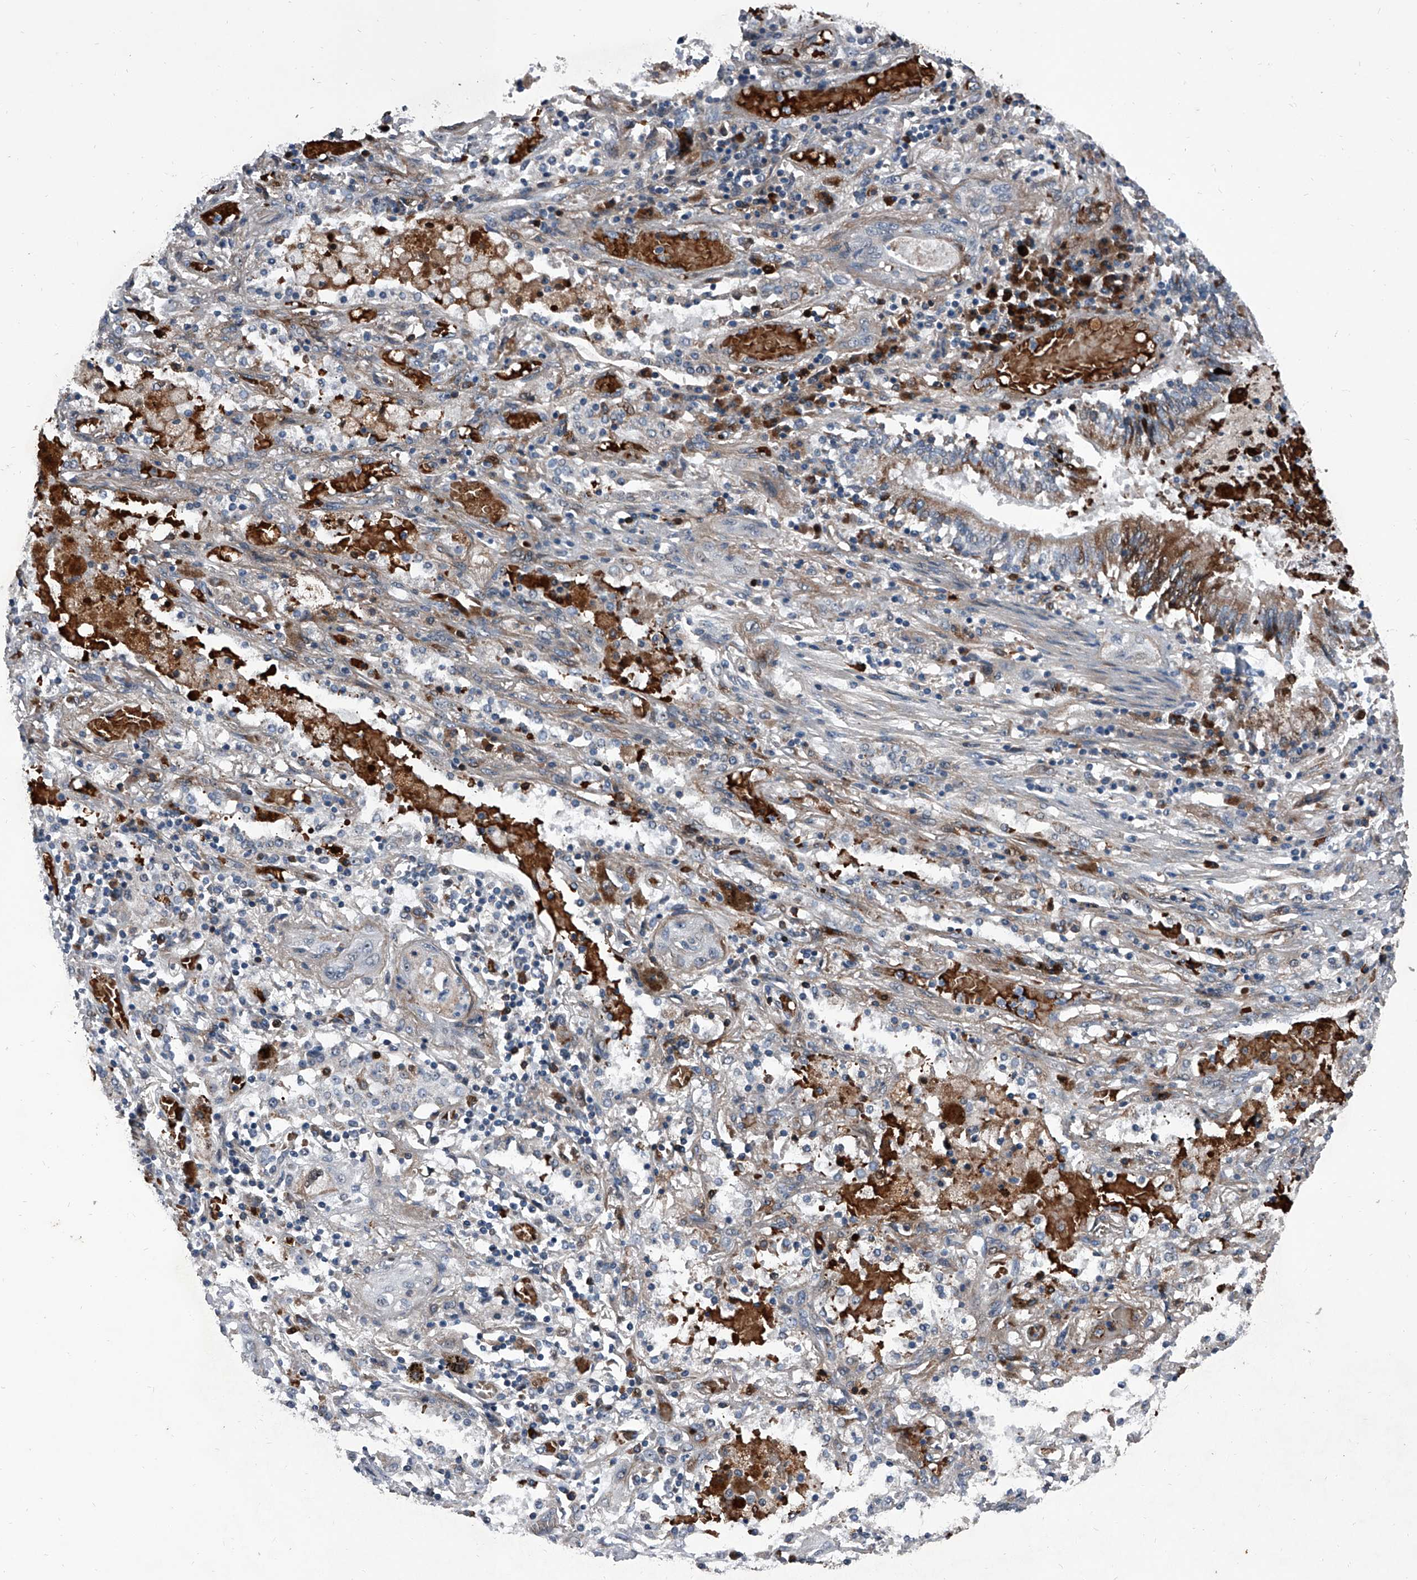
{"staining": {"intensity": "negative", "quantity": "none", "location": "none"}, "tissue": "lung cancer", "cell_type": "Tumor cells", "image_type": "cancer", "snomed": [{"axis": "morphology", "description": "Squamous cell carcinoma, NOS"}, {"axis": "topography", "description": "Lung"}], "caption": "Immunohistochemical staining of squamous cell carcinoma (lung) shows no significant staining in tumor cells. Brightfield microscopy of immunohistochemistry (IHC) stained with DAB (brown) and hematoxylin (blue), captured at high magnification.", "gene": "CEP85L", "patient": {"sex": "female", "age": 47}}